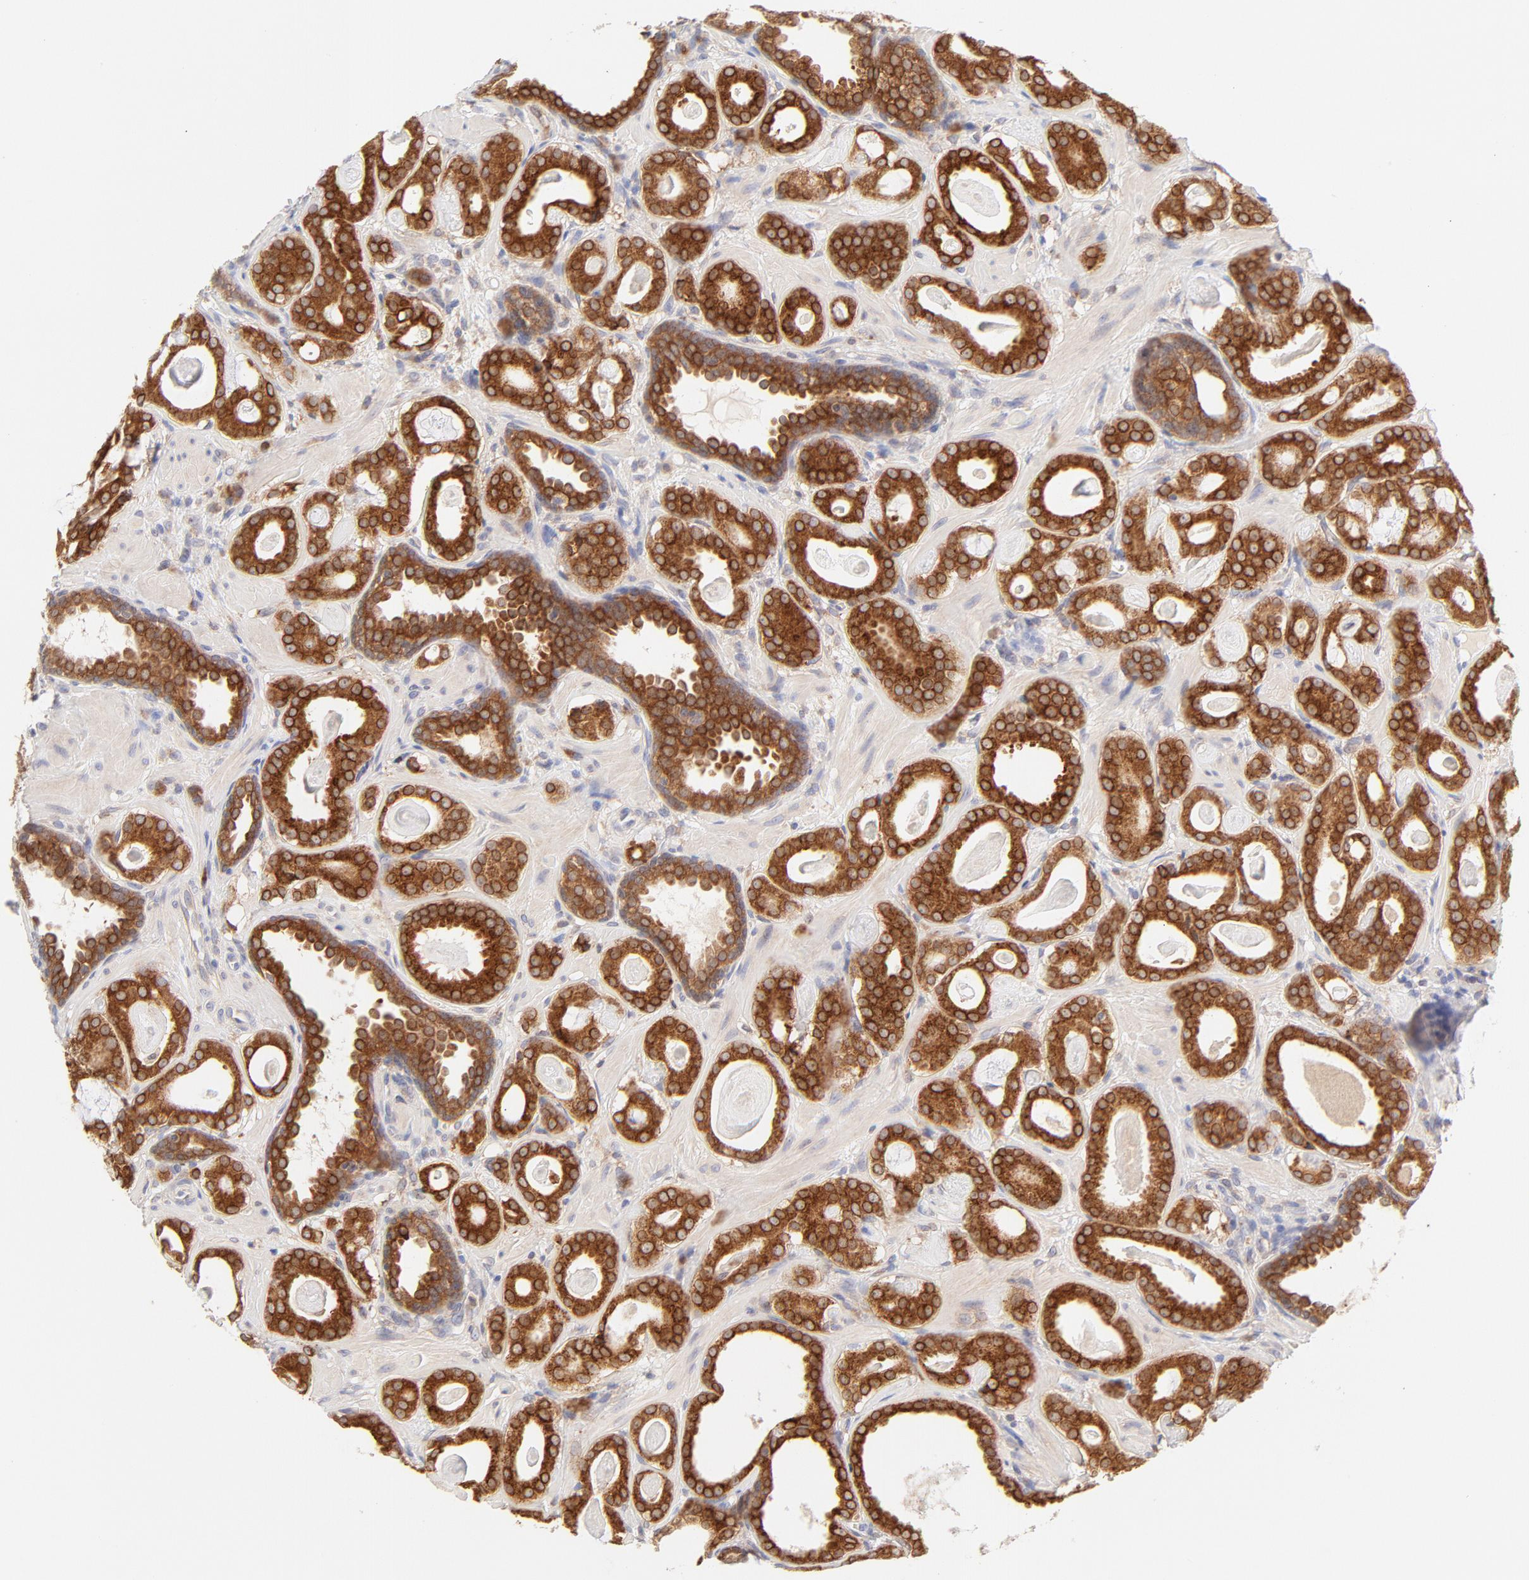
{"staining": {"intensity": "strong", "quantity": ">75%", "location": "cytoplasmic/membranous"}, "tissue": "prostate cancer", "cell_type": "Tumor cells", "image_type": "cancer", "snomed": [{"axis": "morphology", "description": "Adenocarcinoma, Low grade"}, {"axis": "topography", "description": "Prostate"}], "caption": "High-power microscopy captured an immunohistochemistry photomicrograph of low-grade adenocarcinoma (prostate), revealing strong cytoplasmic/membranous staining in about >75% of tumor cells.", "gene": "RPS6KA1", "patient": {"sex": "male", "age": 57}}